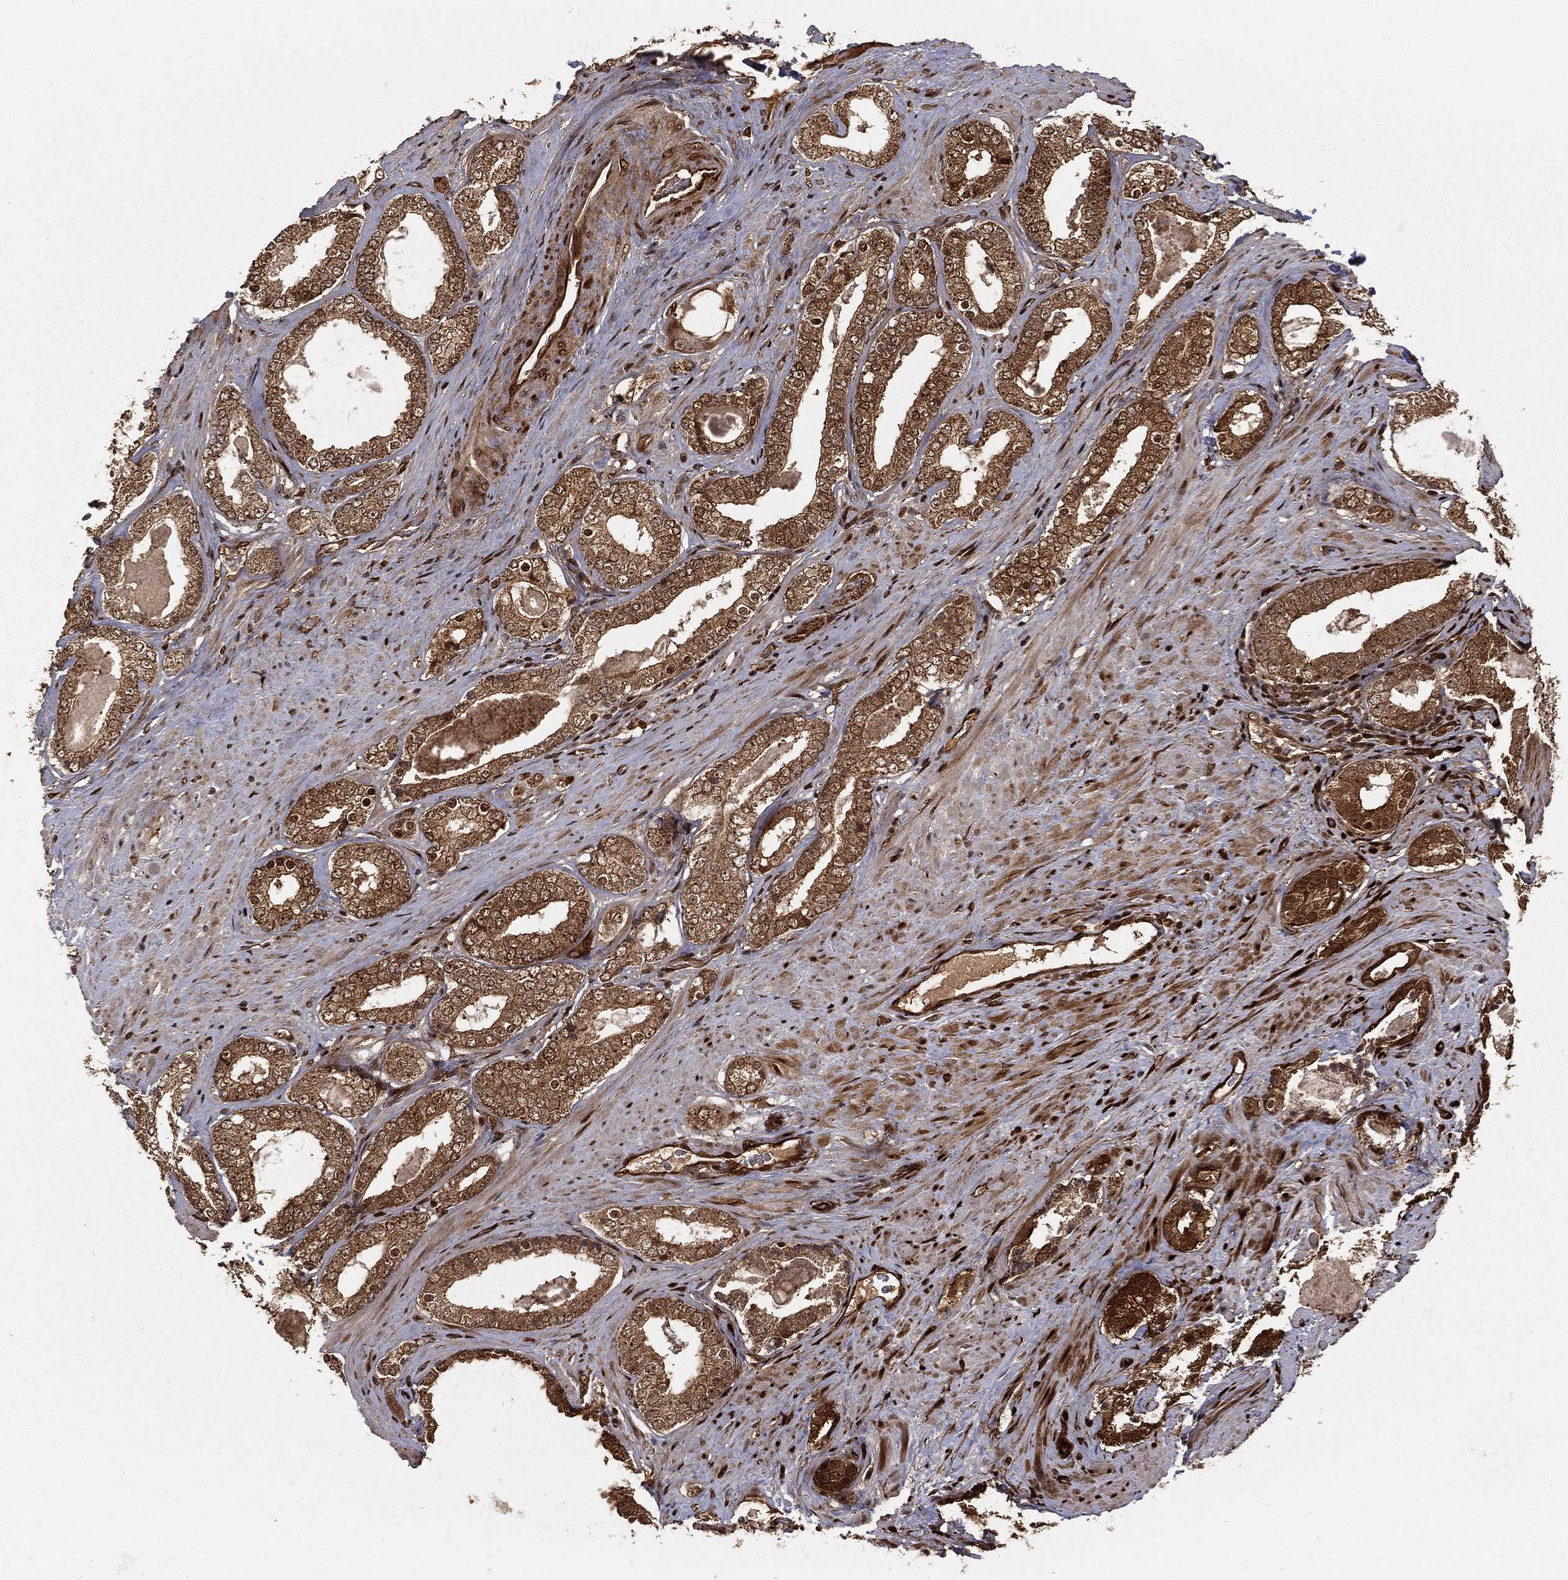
{"staining": {"intensity": "moderate", "quantity": ">75%", "location": "cytoplasmic/membranous,nuclear"}, "tissue": "prostate cancer", "cell_type": "Tumor cells", "image_type": "cancer", "snomed": [{"axis": "morphology", "description": "Adenocarcinoma, Low grade"}, {"axis": "topography", "description": "Prostate and seminal vesicle, NOS"}], "caption": "IHC of human prostate adenocarcinoma (low-grade) reveals medium levels of moderate cytoplasmic/membranous and nuclear expression in approximately >75% of tumor cells.", "gene": "MAPK1", "patient": {"sex": "male", "age": 61}}